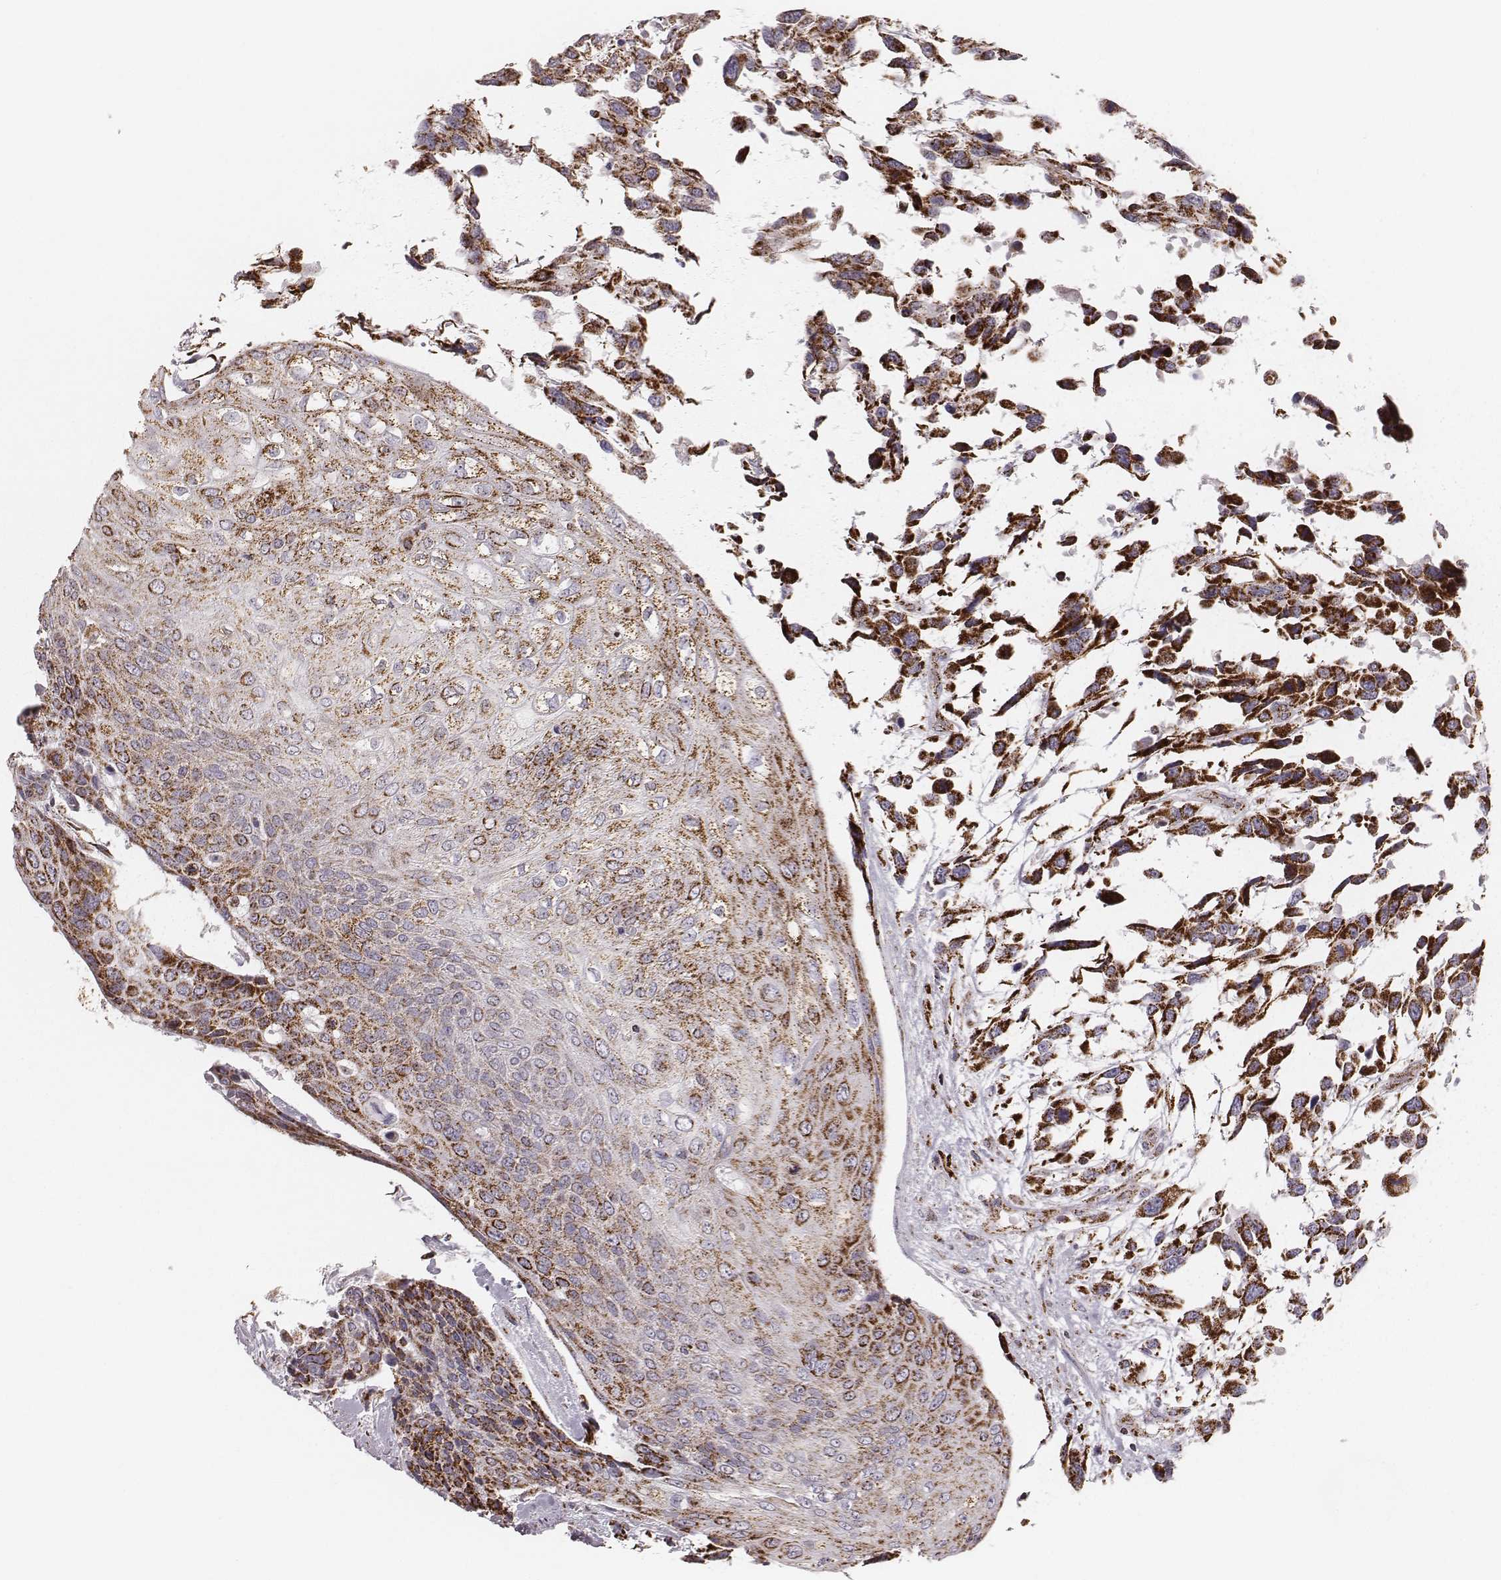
{"staining": {"intensity": "strong", "quantity": ">75%", "location": "cytoplasmic/membranous"}, "tissue": "urothelial cancer", "cell_type": "Tumor cells", "image_type": "cancer", "snomed": [{"axis": "morphology", "description": "Urothelial carcinoma, High grade"}, {"axis": "topography", "description": "Urinary bladder"}], "caption": "IHC histopathology image of human urothelial cancer stained for a protein (brown), which exhibits high levels of strong cytoplasmic/membranous positivity in approximately >75% of tumor cells.", "gene": "TUFM", "patient": {"sex": "female", "age": 70}}